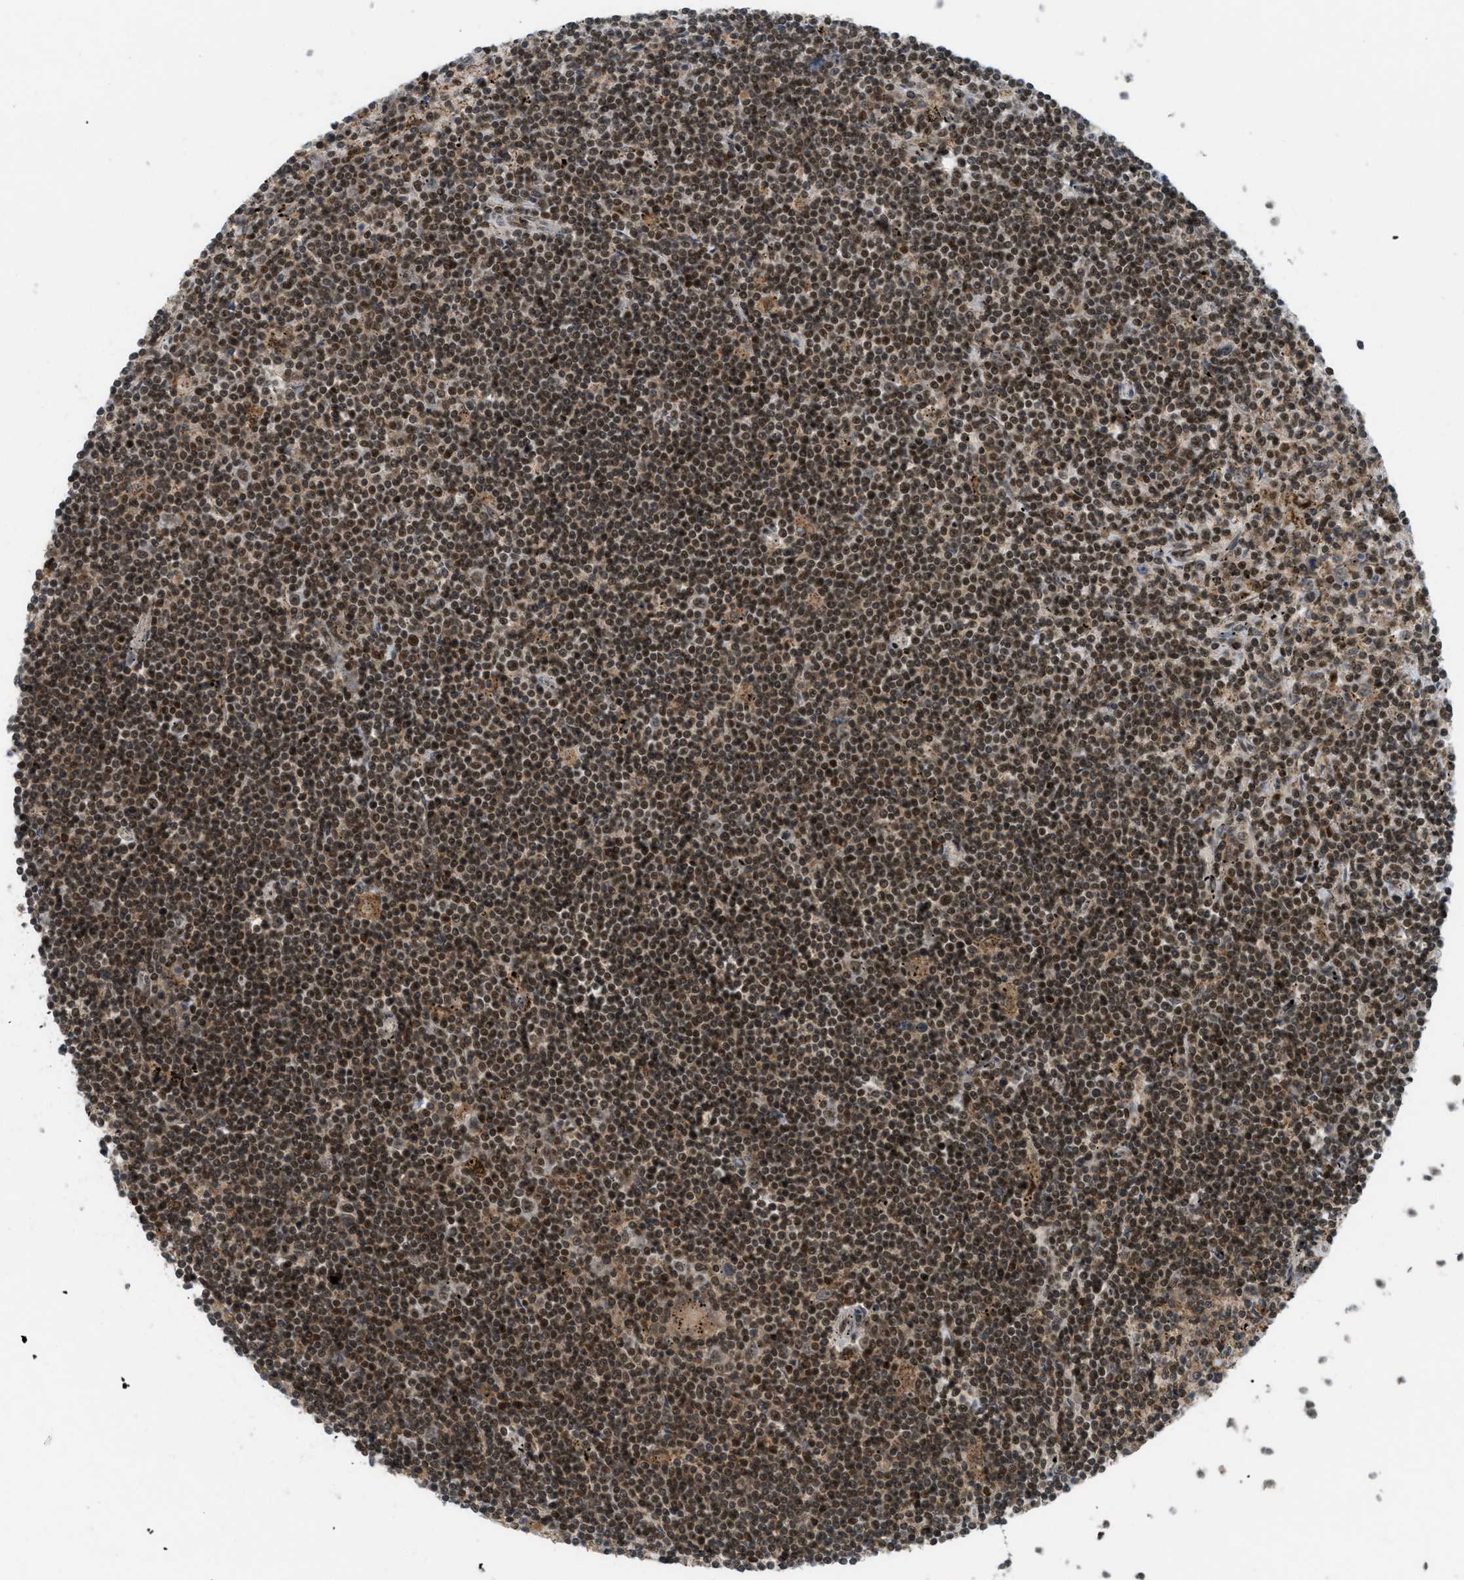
{"staining": {"intensity": "moderate", "quantity": ">75%", "location": "cytoplasmic/membranous,nuclear"}, "tissue": "lymphoma", "cell_type": "Tumor cells", "image_type": "cancer", "snomed": [{"axis": "morphology", "description": "Malignant lymphoma, non-Hodgkin's type, Low grade"}, {"axis": "topography", "description": "Spleen"}], "caption": "Human lymphoma stained with a brown dye displays moderate cytoplasmic/membranous and nuclear positive staining in about >75% of tumor cells.", "gene": "TLK1", "patient": {"sex": "male", "age": 76}}